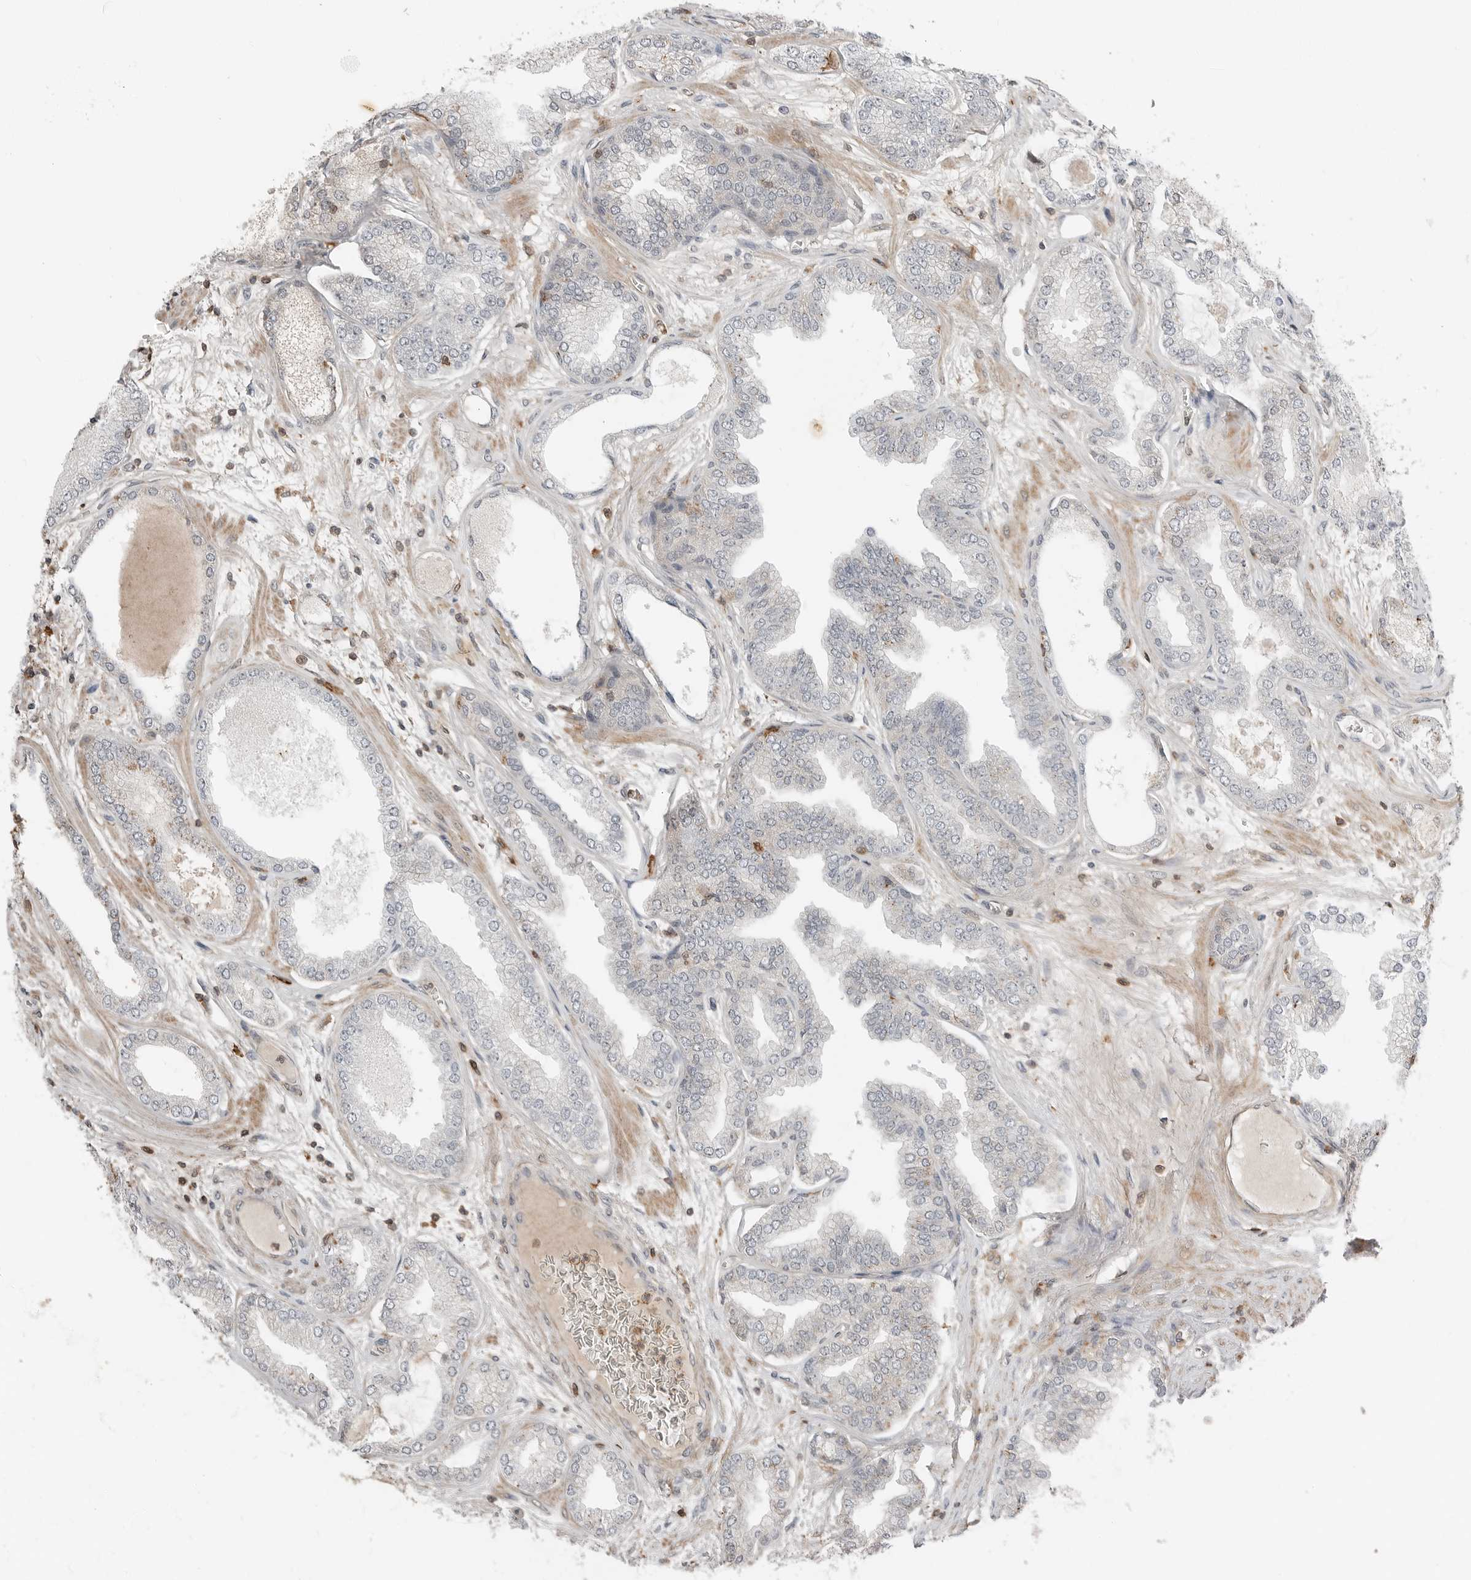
{"staining": {"intensity": "negative", "quantity": "none", "location": "none"}, "tissue": "prostate cancer", "cell_type": "Tumor cells", "image_type": "cancer", "snomed": [{"axis": "morphology", "description": "Adenocarcinoma, High grade"}, {"axis": "topography", "description": "Prostate"}], "caption": "The immunohistochemistry (IHC) histopathology image has no significant positivity in tumor cells of prostate high-grade adenocarcinoma tissue.", "gene": "LEFTY2", "patient": {"sex": "male", "age": 58}}